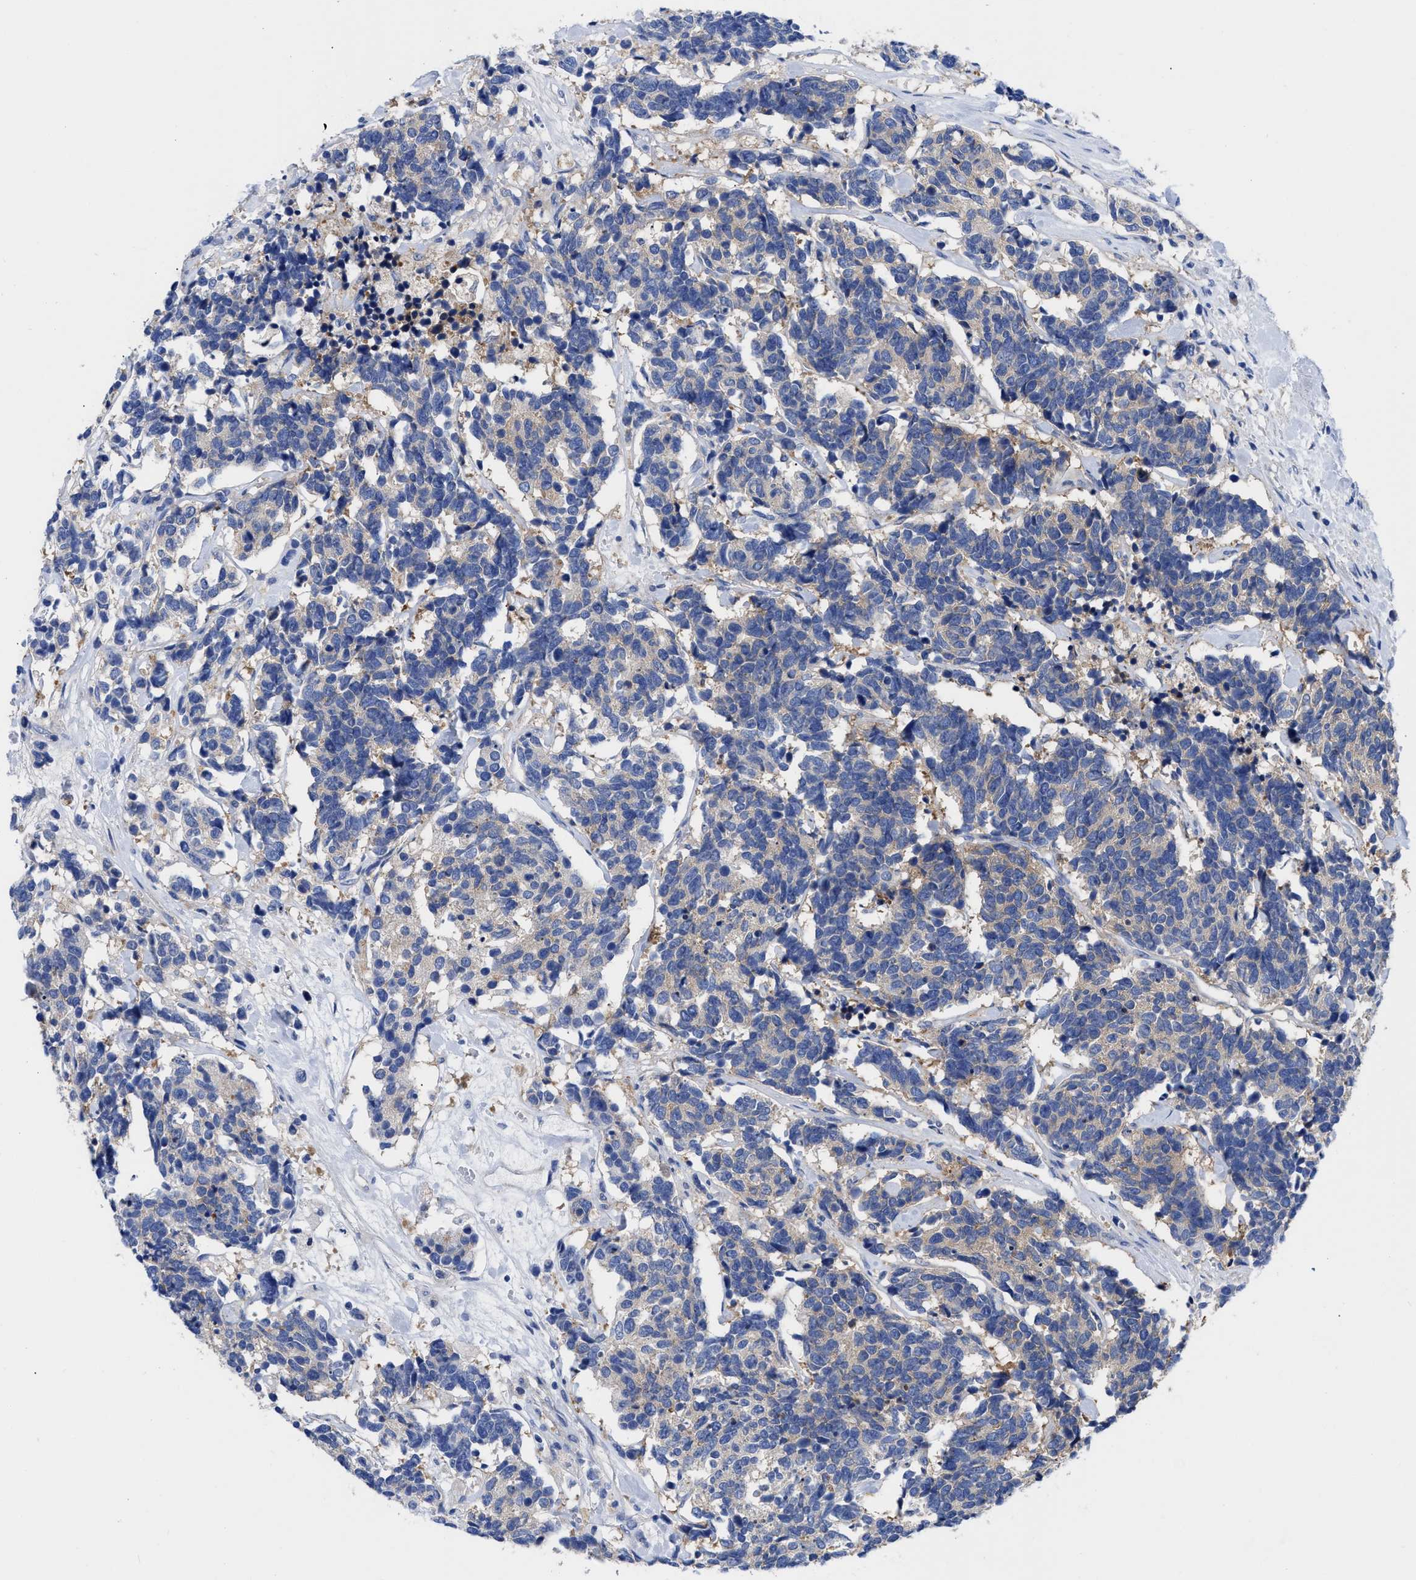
{"staining": {"intensity": "negative", "quantity": "none", "location": "none"}, "tissue": "carcinoid", "cell_type": "Tumor cells", "image_type": "cancer", "snomed": [{"axis": "morphology", "description": "Carcinoma, NOS"}, {"axis": "morphology", "description": "Carcinoid, malignant, NOS"}, {"axis": "topography", "description": "Urinary bladder"}], "caption": "Photomicrograph shows no significant protein positivity in tumor cells of carcinoma. (Stains: DAB (3,3'-diaminobenzidine) immunohistochemistry with hematoxylin counter stain, Microscopy: brightfield microscopy at high magnification).", "gene": "RBKS", "patient": {"sex": "male", "age": 57}}